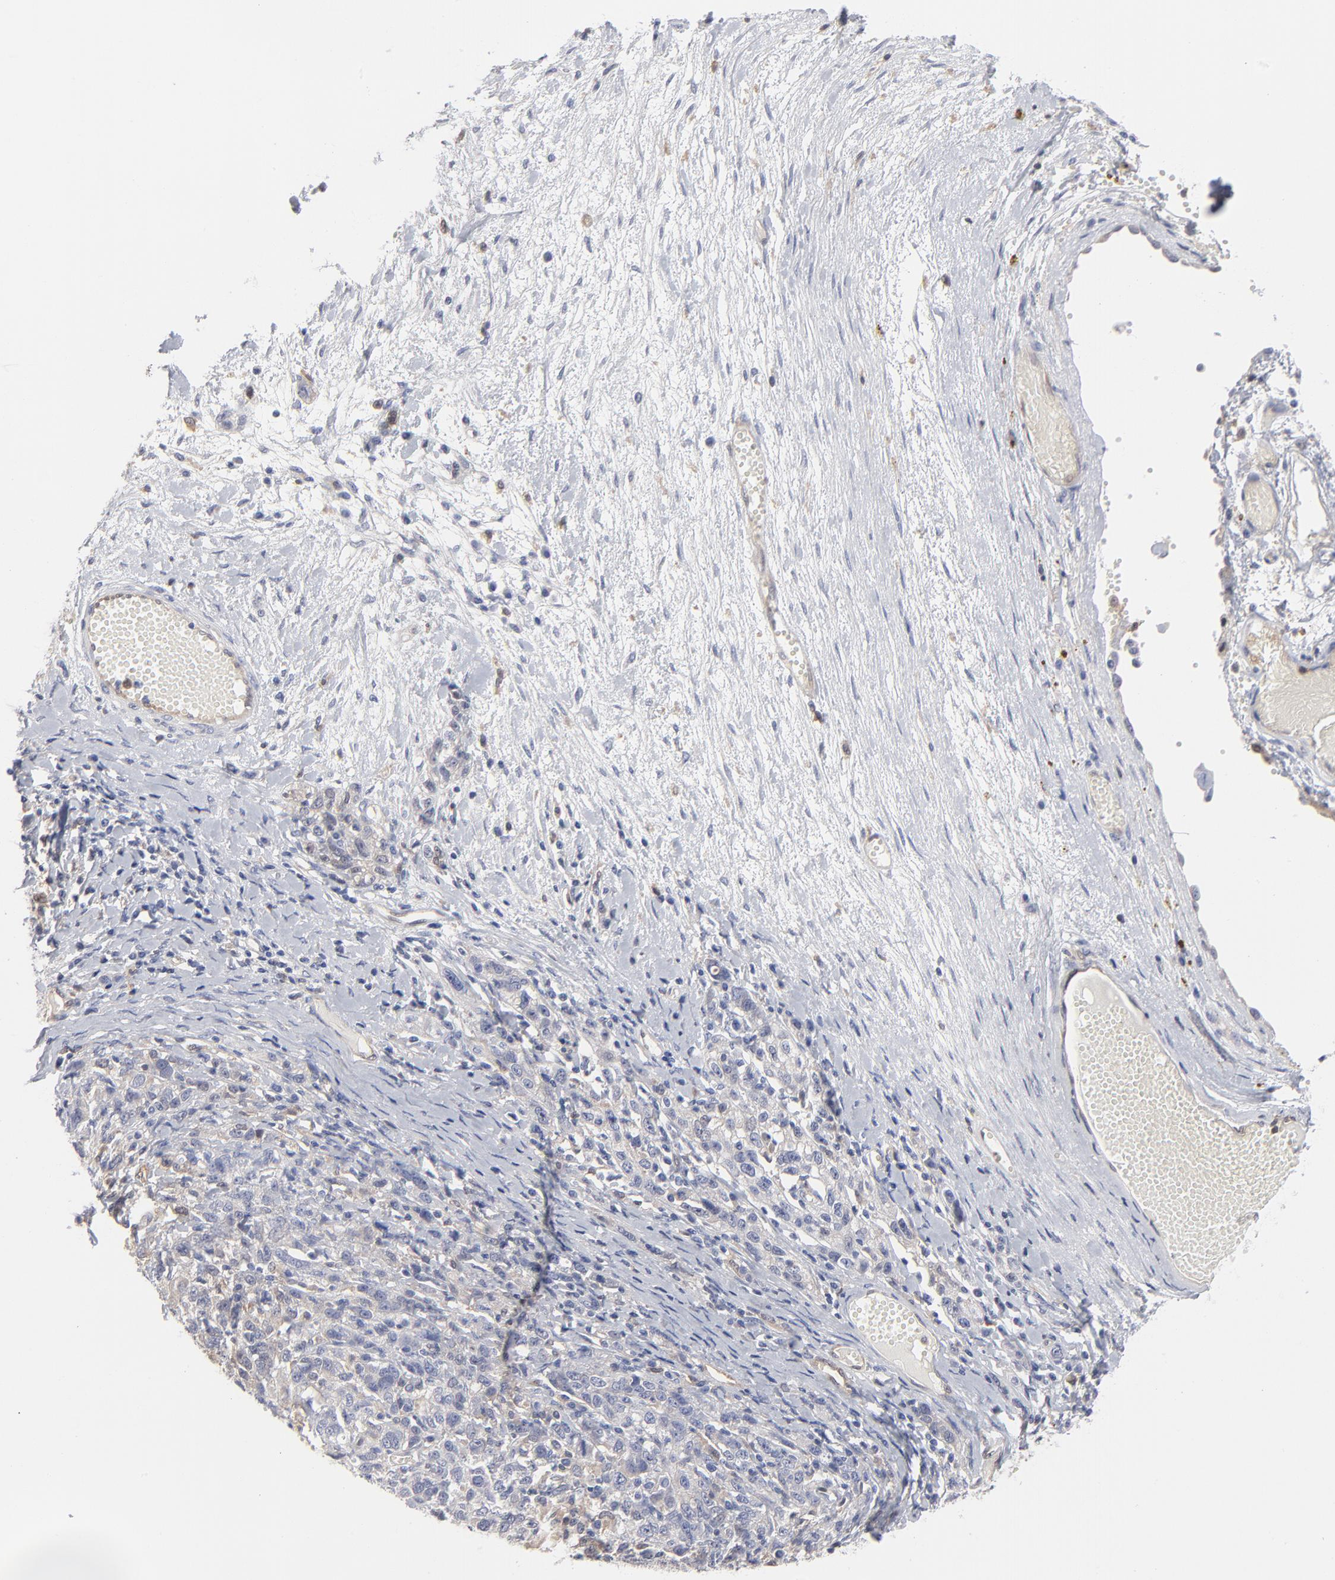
{"staining": {"intensity": "negative", "quantity": "none", "location": "none"}, "tissue": "ovarian cancer", "cell_type": "Tumor cells", "image_type": "cancer", "snomed": [{"axis": "morphology", "description": "Cystadenocarcinoma, serous, NOS"}, {"axis": "topography", "description": "Ovary"}], "caption": "Human ovarian cancer stained for a protein using IHC displays no staining in tumor cells.", "gene": "ARRB1", "patient": {"sex": "female", "age": 71}}